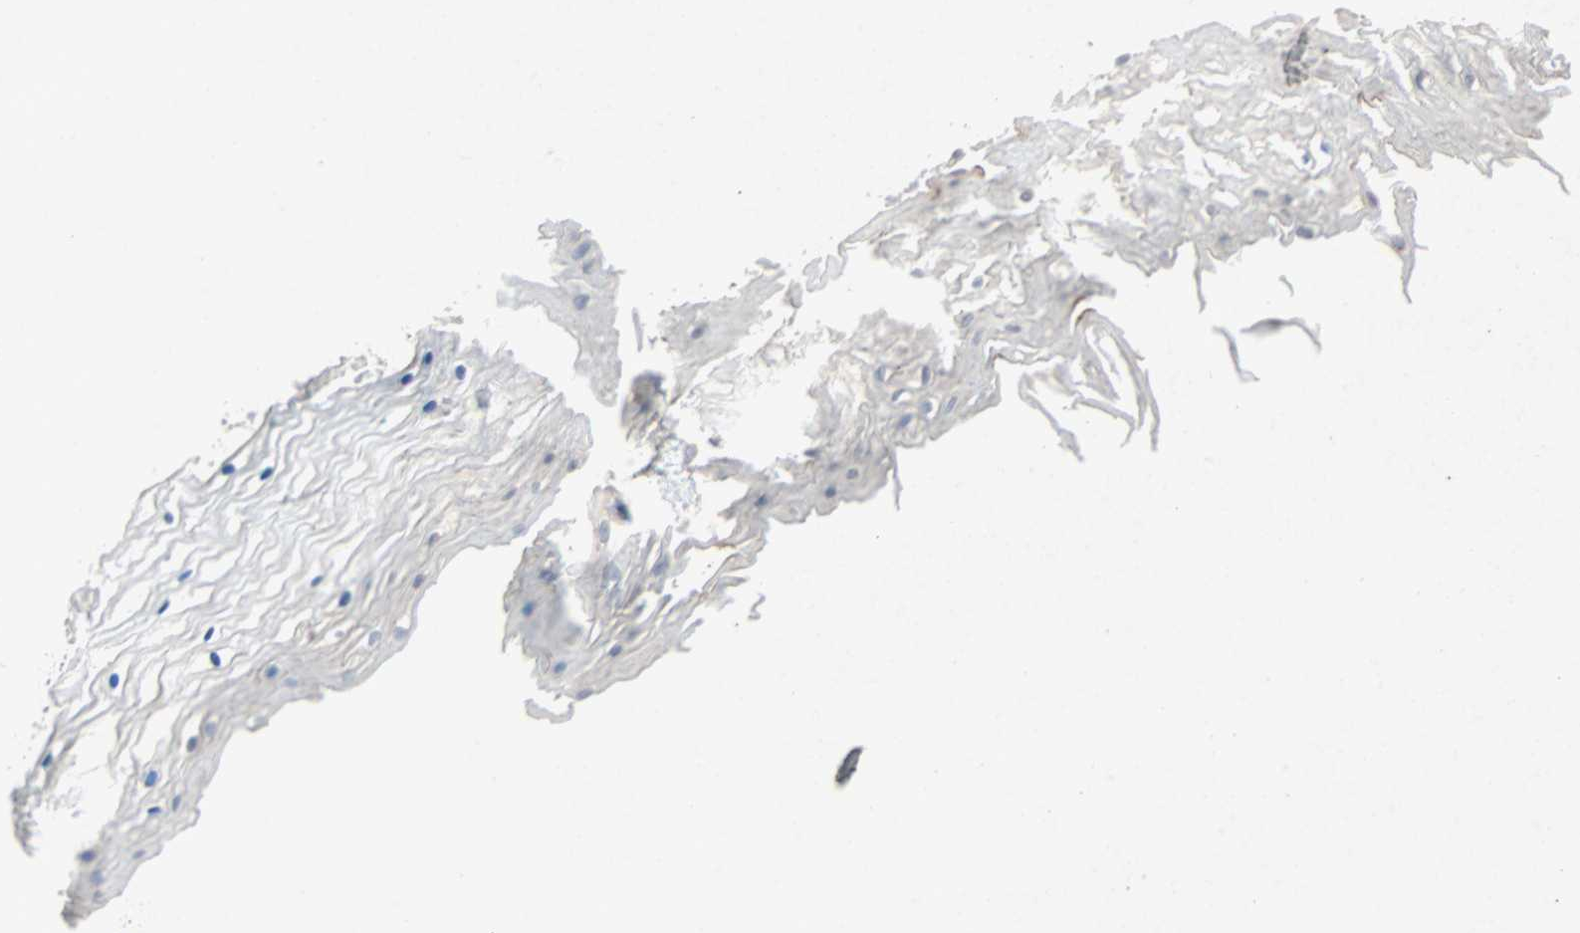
{"staining": {"intensity": "negative", "quantity": "none", "location": "none"}, "tissue": "vagina", "cell_type": "Squamous epithelial cells", "image_type": "normal", "snomed": [{"axis": "morphology", "description": "Normal tissue, NOS"}, {"axis": "topography", "description": "Vagina"}], "caption": "This is an immunohistochemistry (IHC) photomicrograph of benign vagina. There is no positivity in squamous epithelial cells.", "gene": "PCDHB2", "patient": {"sex": "female", "age": 34}}